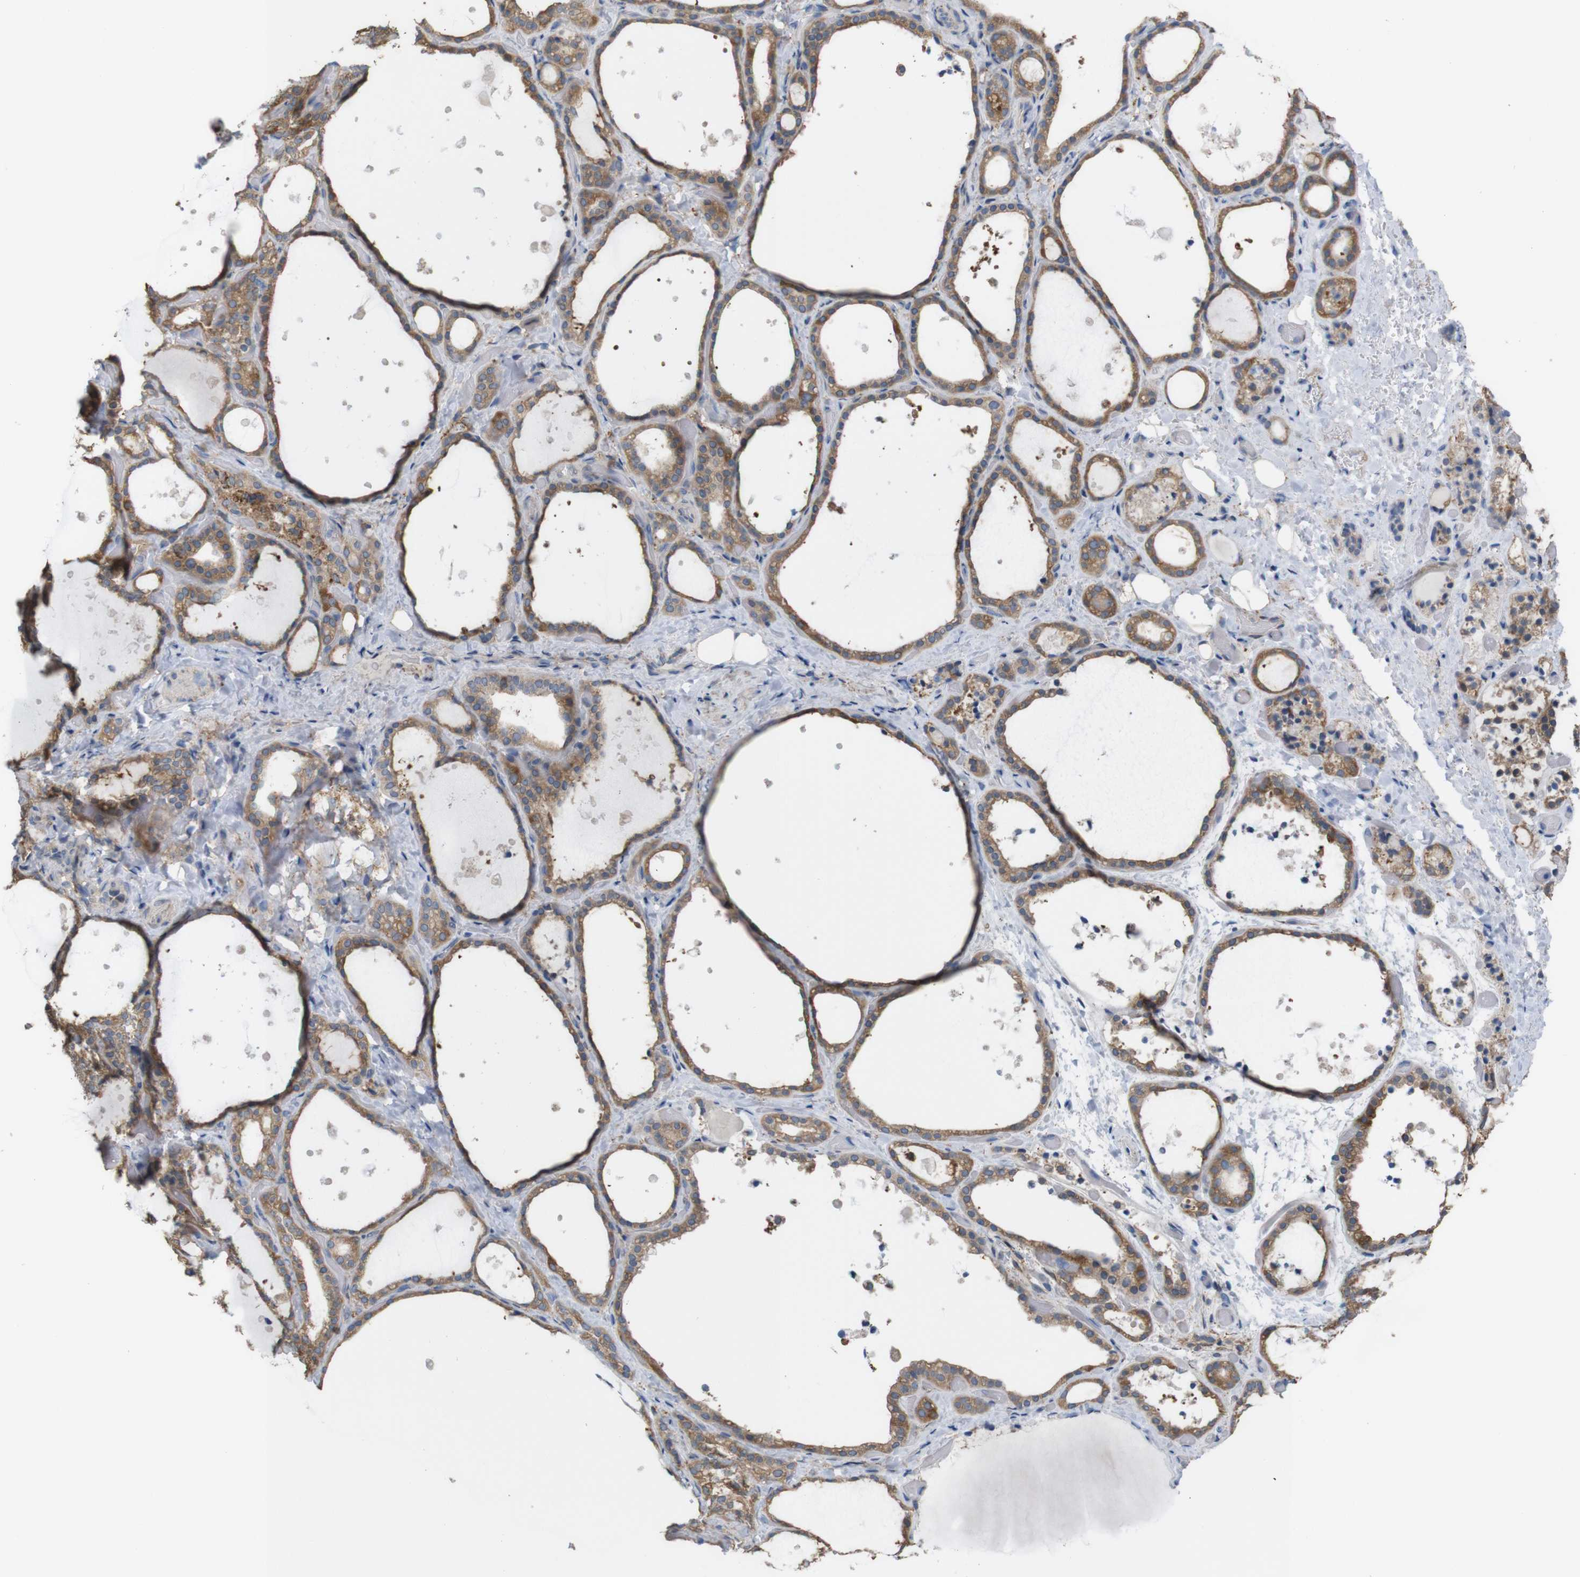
{"staining": {"intensity": "moderate", "quantity": ">75%", "location": "cytoplasmic/membranous"}, "tissue": "thyroid gland", "cell_type": "Glandular cells", "image_type": "normal", "snomed": [{"axis": "morphology", "description": "Normal tissue, NOS"}, {"axis": "topography", "description": "Thyroid gland"}], "caption": "Normal thyroid gland displays moderate cytoplasmic/membranous positivity in about >75% of glandular cells Nuclei are stained in blue..", "gene": "PTPRR", "patient": {"sex": "female", "age": 44}}